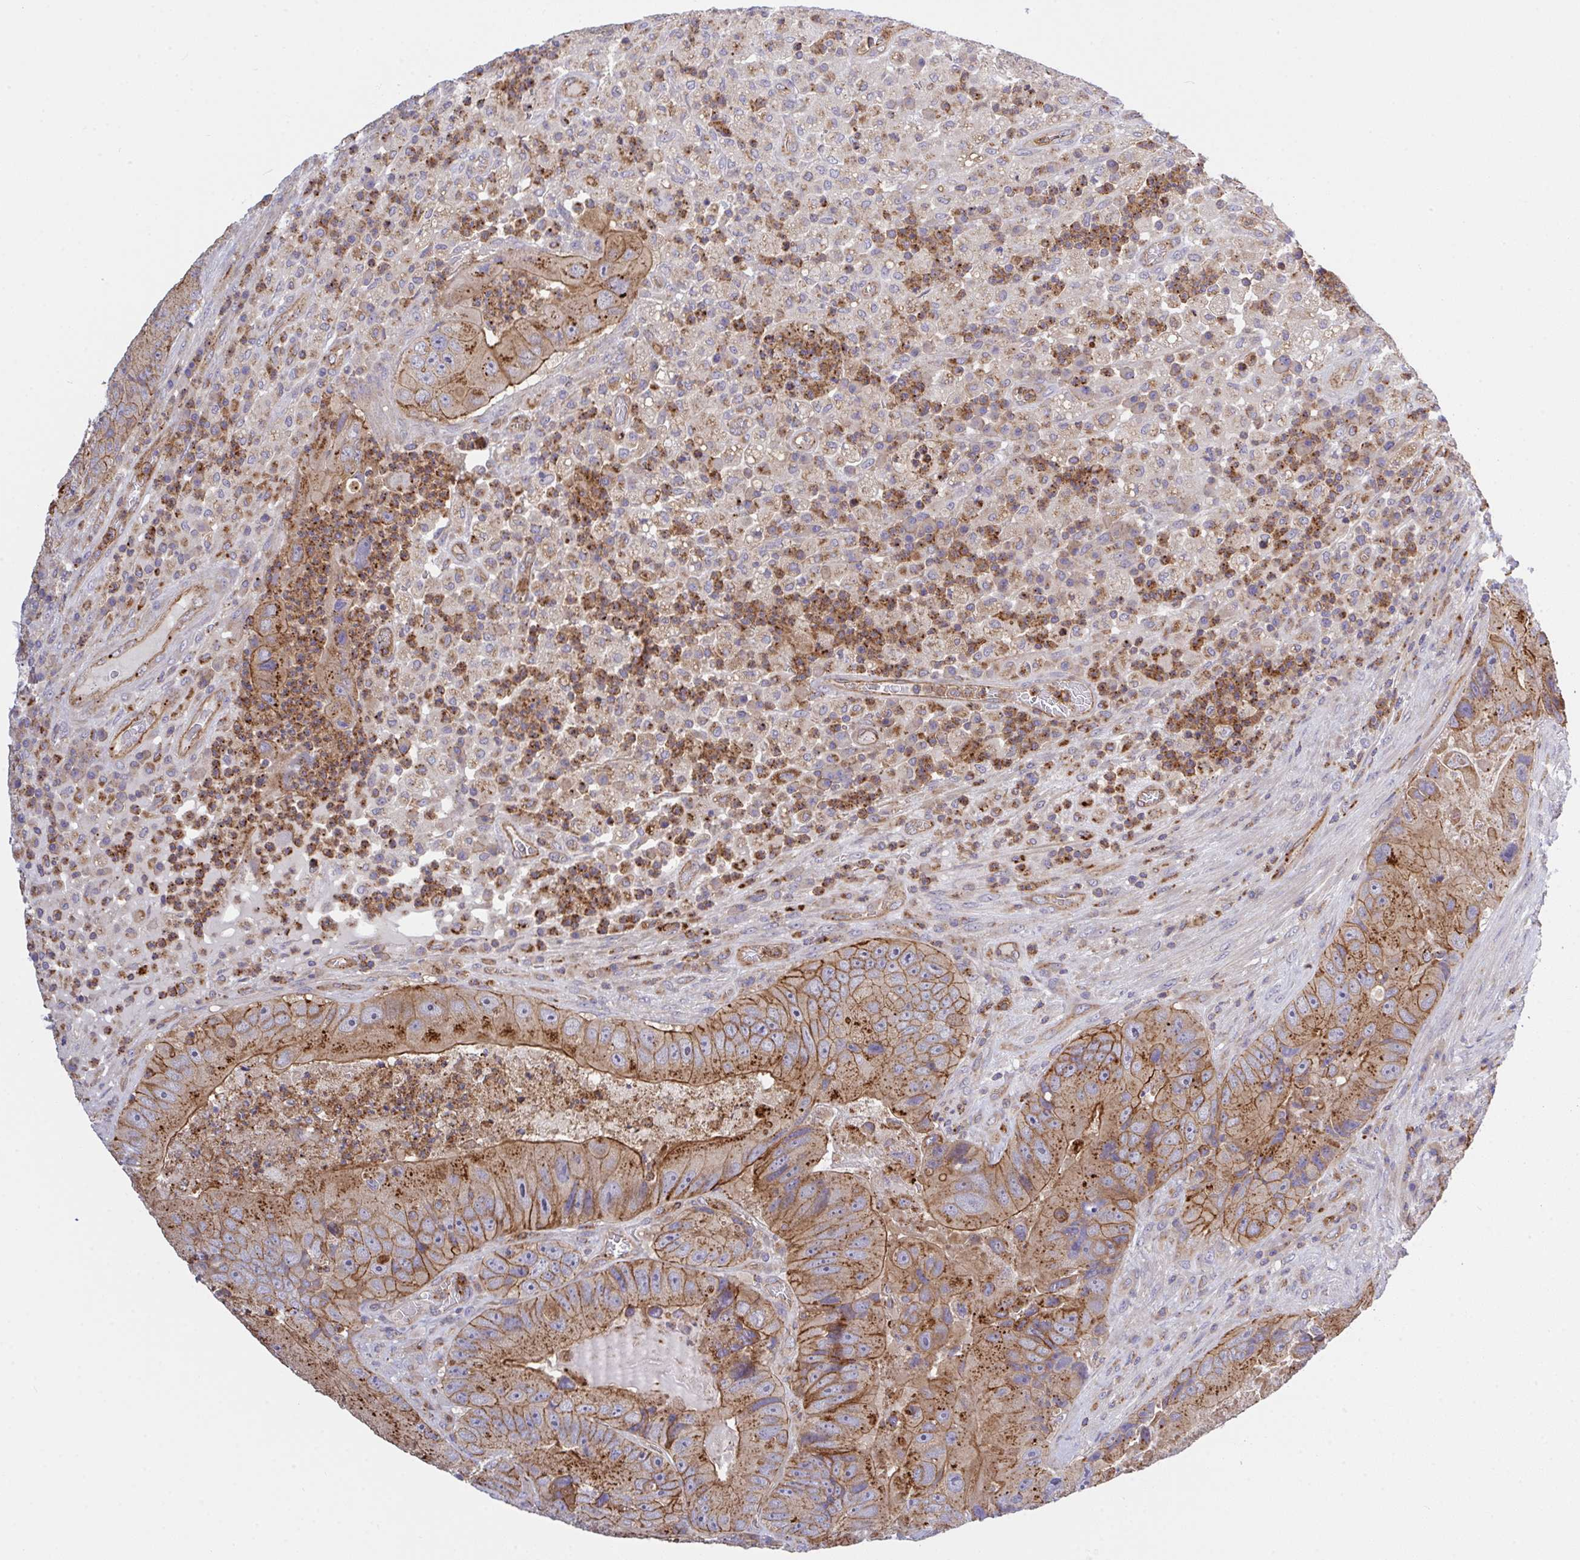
{"staining": {"intensity": "moderate", "quantity": ">75%", "location": "cytoplasmic/membranous"}, "tissue": "colorectal cancer", "cell_type": "Tumor cells", "image_type": "cancer", "snomed": [{"axis": "morphology", "description": "Adenocarcinoma, NOS"}, {"axis": "topography", "description": "Colon"}], "caption": "Immunohistochemical staining of colorectal cancer demonstrates medium levels of moderate cytoplasmic/membranous protein staining in approximately >75% of tumor cells.", "gene": "C4orf36", "patient": {"sex": "female", "age": 86}}